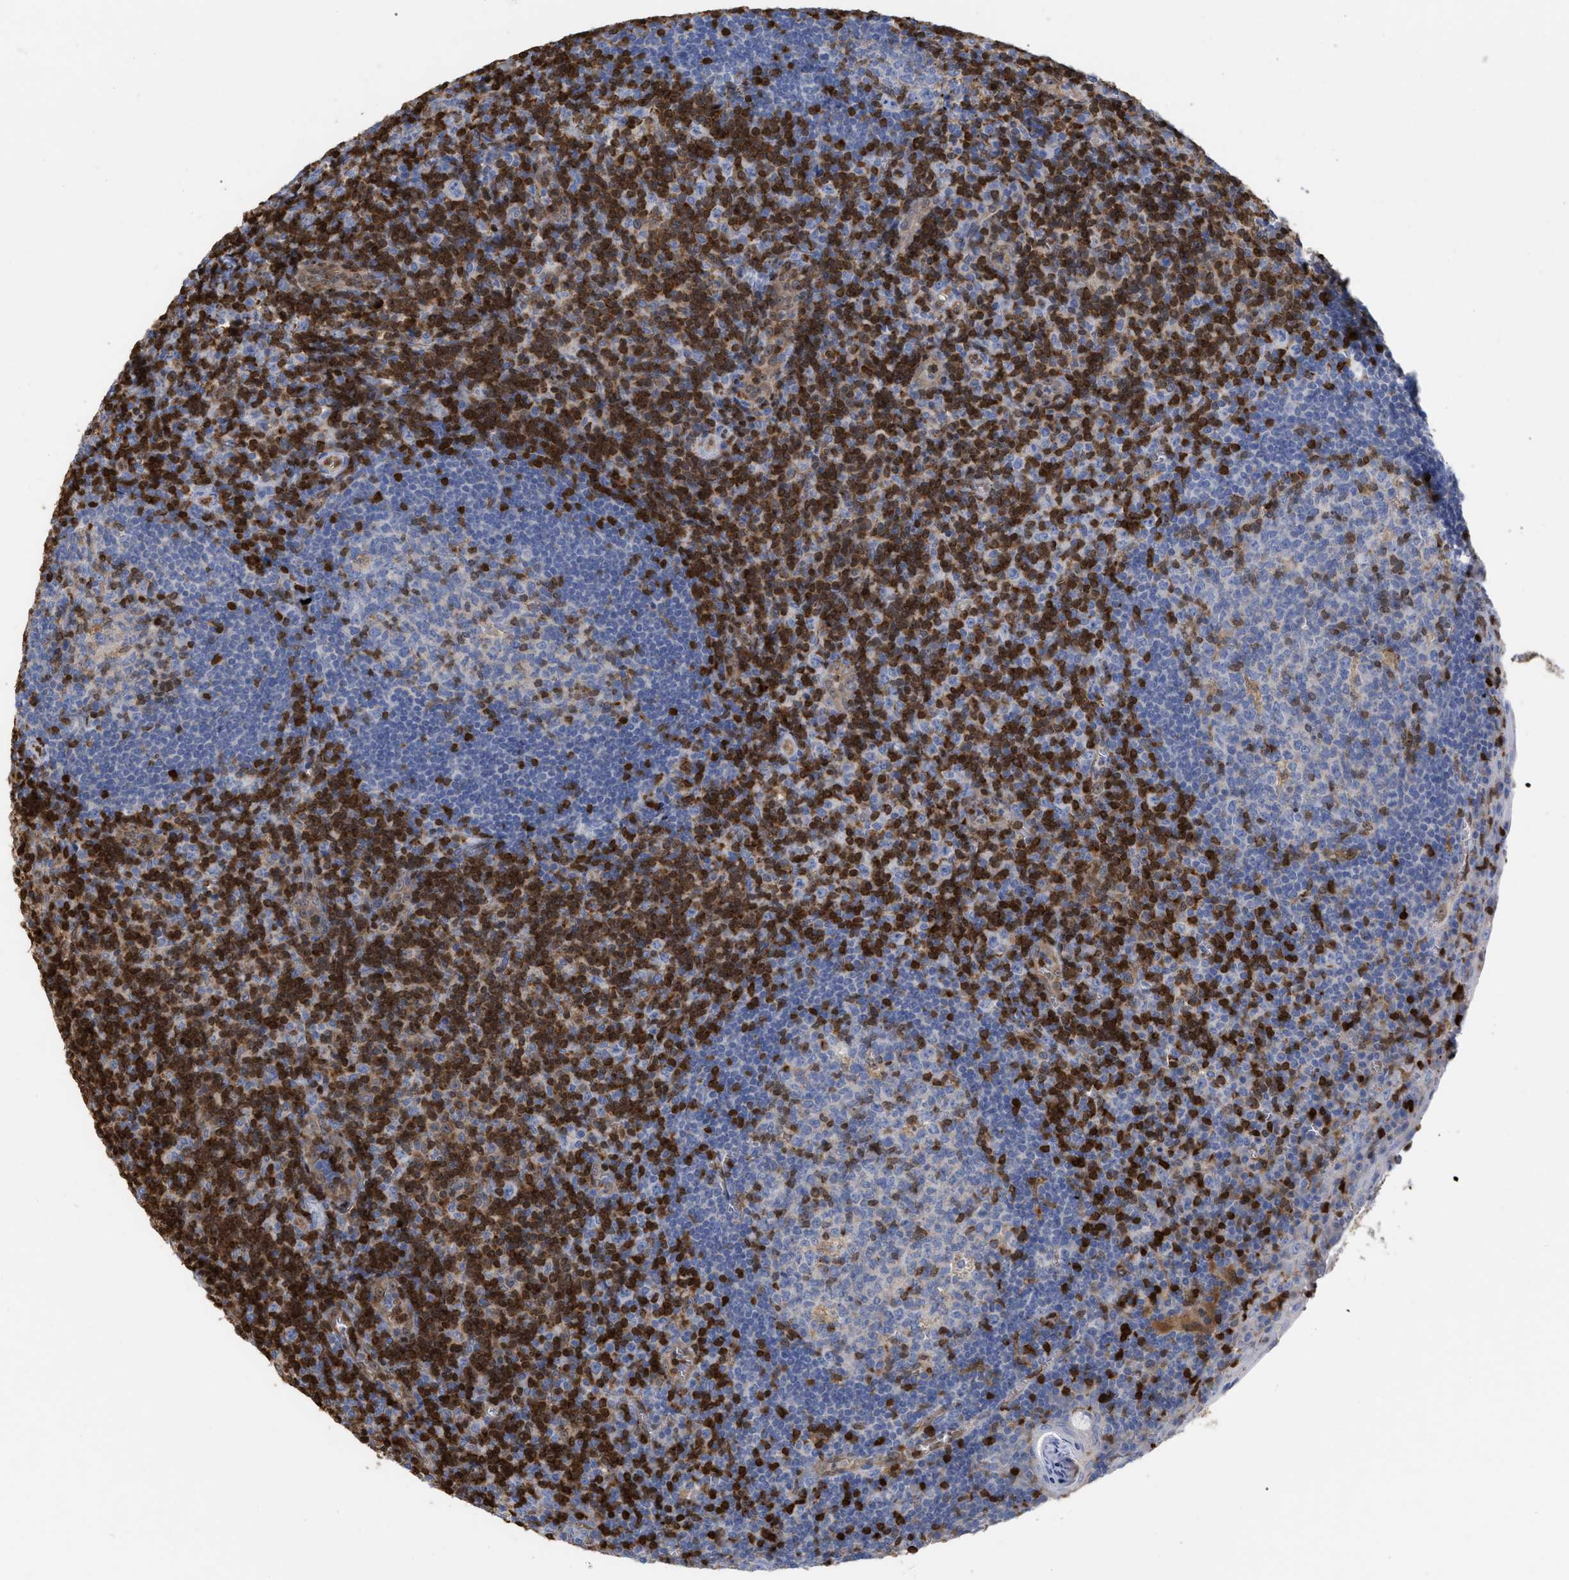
{"staining": {"intensity": "moderate", "quantity": "25%-75%", "location": "cytoplasmic/membranous,nuclear"}, "tissue": "tonsil", "cell_type": "Germinal center cells", "image_type": "normal", "snomed": [{"axis": "morphology", "description": "Normal tissue, NOS"}, {"axis": "topography", "description": "Tonsil"}], "caption": "Germinal center cells display medium levels of moderate cytoplasmic/membranous,nuclear expression in approximately 25%-75% of cells in benign human tonsil. The protein of interest is shown in brown color, while the nuclei are stained blue.", "gene": "GIMAP4", "patient": {"sex": "male", "age": 37}}